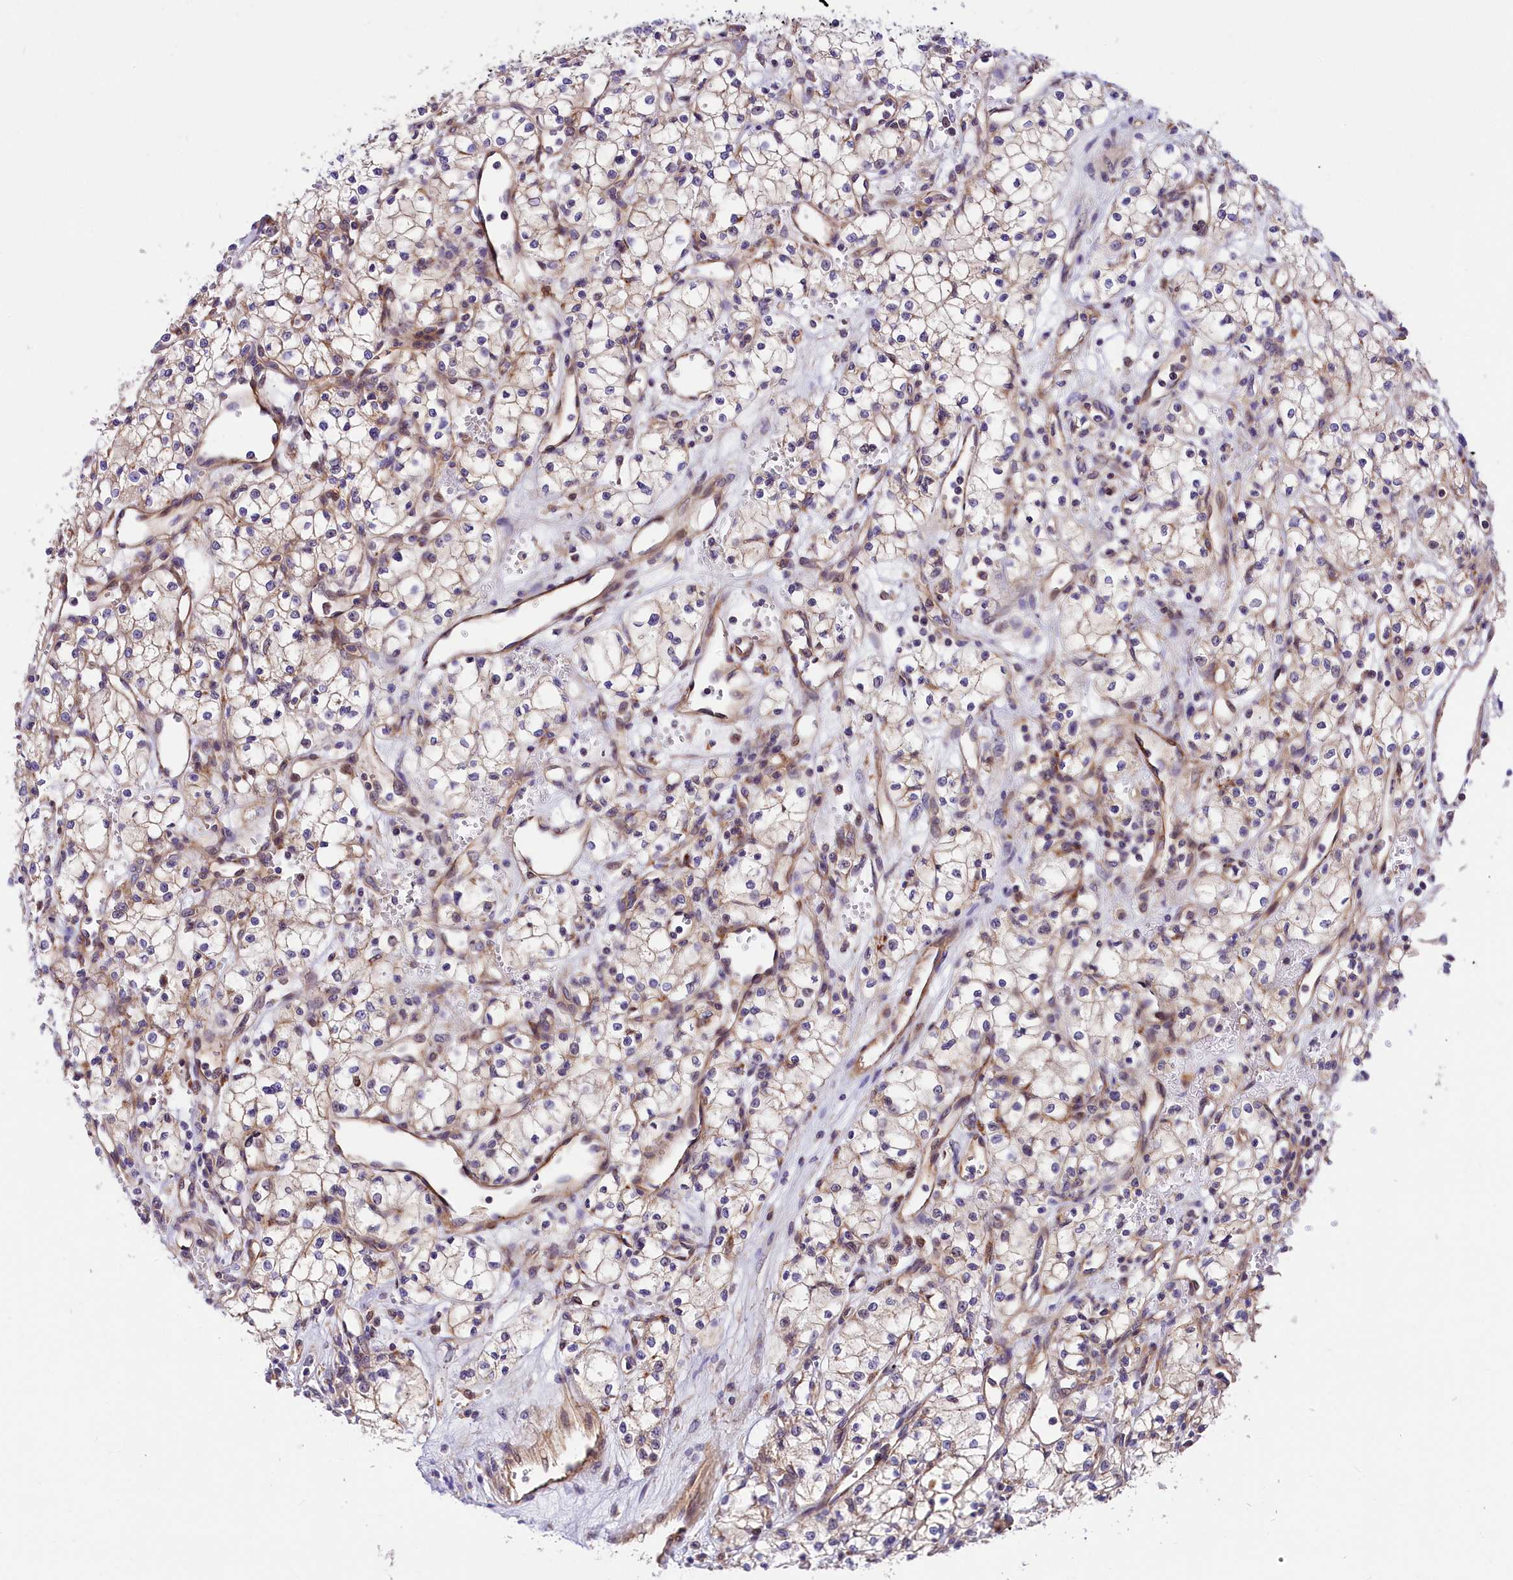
{"staining": {"intensity": "negative", "quantity": "none", "location": "none"}, "tissue": "renal cancer", "cell_type": "Tumor cells", "image_type": "cancer", "snomed": [{"axis": "morphology", "description": "Adenocarcinoma, NOS"}, {"axis": "topography", "description": "Kidney"}], "caption": "Tumor cells show no significant staining in renal cancer (adenocarcinoma).", "gene": "ARMC6", "patient": {"sex": "male", "age": 59}}